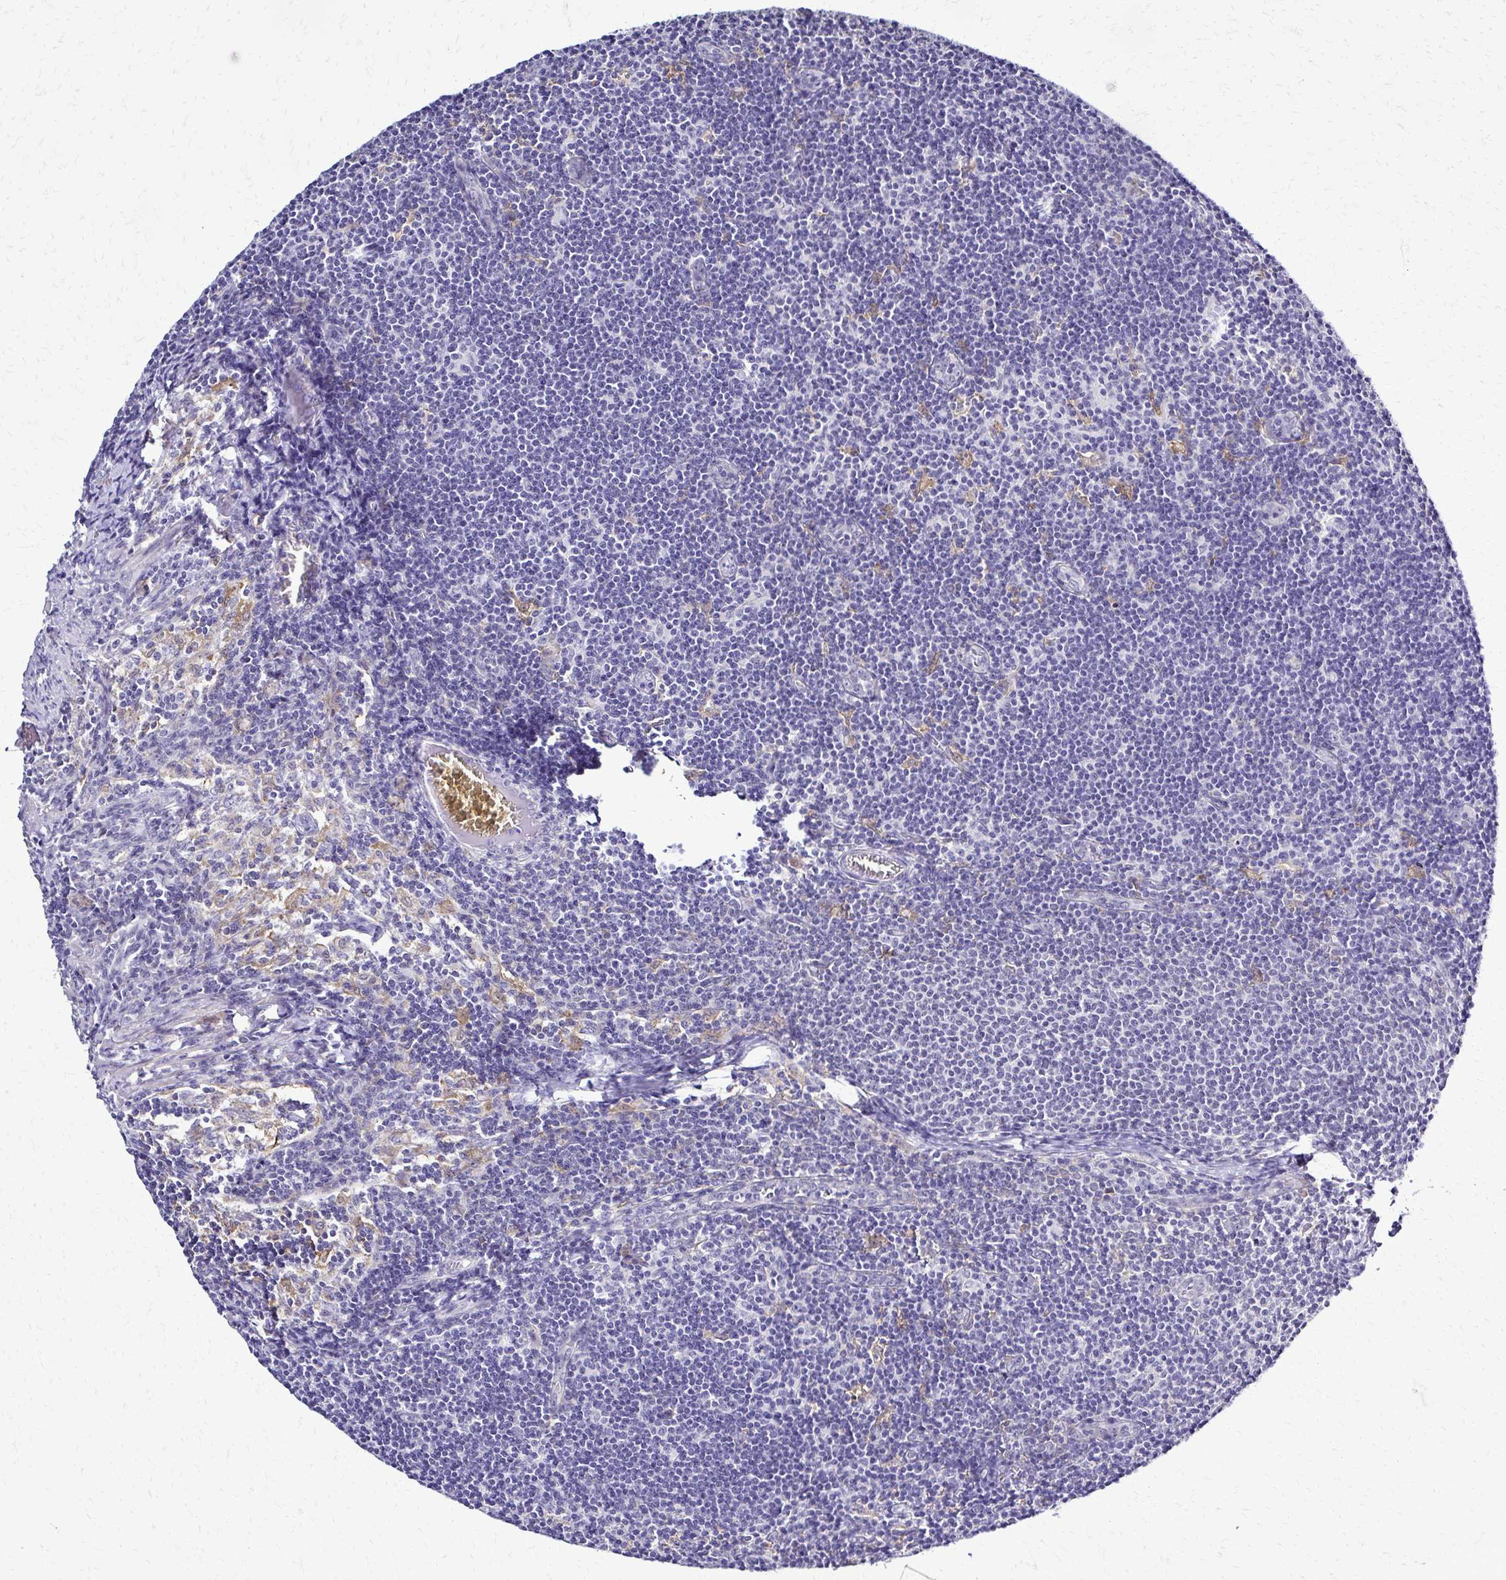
{"staining": {"intensity": "negative", "quantity": "none", "location": "none"}, "tissue": "lymph node", "cell_type": "Germinal center cells", "image_type": "normal", "snomed": [{"axis": "morphology", "description": "Normal tissue, NOS"}, {"axis": "topography", "description": "Lymph node"}], "caption": "This micrograph is of benign lymph node stained with immunohistochemistry (IHC) to label a protein in brown with the nuclei are counter-stained blue. There is no staining in germinal center cells.", "gene": "RASL11B", "patient": {"sex": "female", "age": 31}}